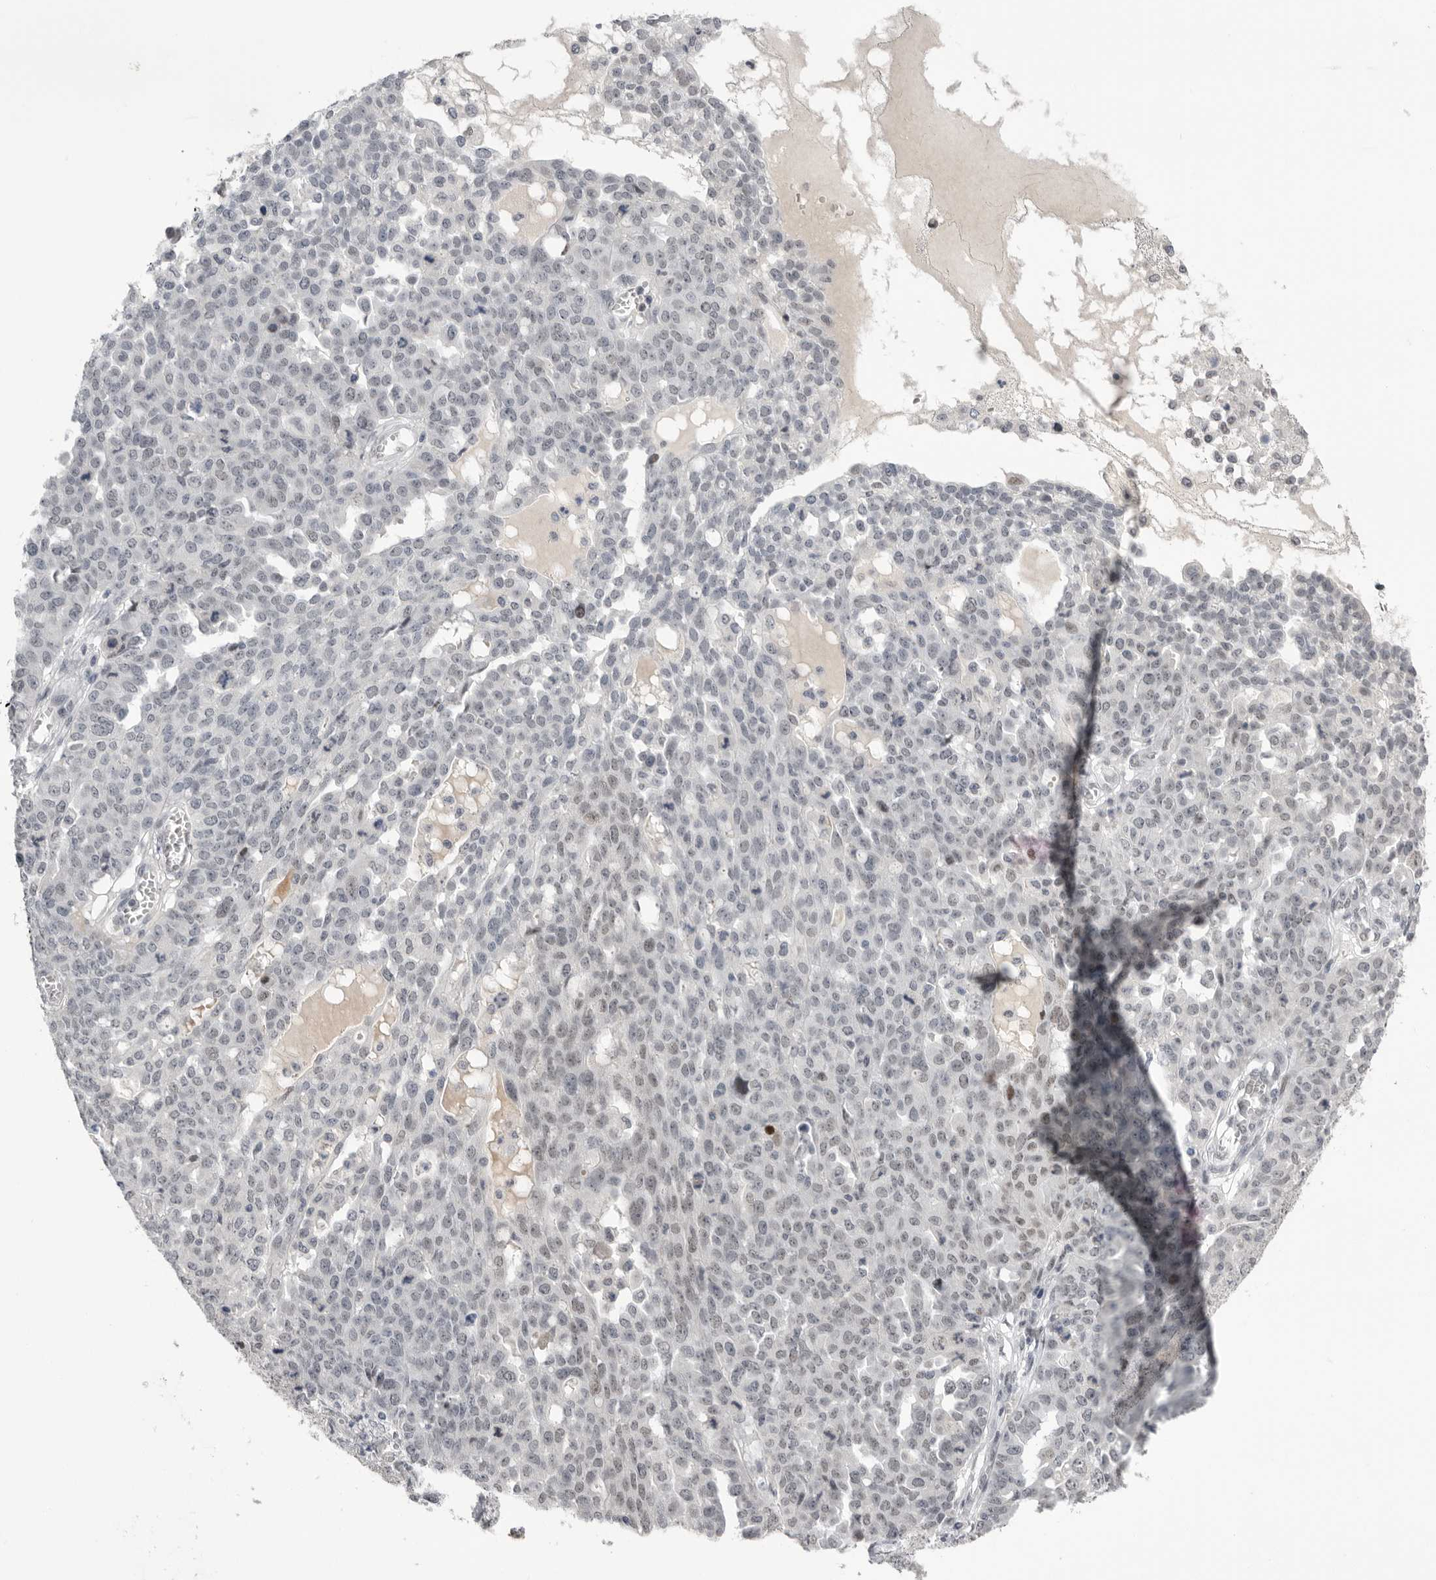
{"staining": {"intensity": "weak", "quantity": "<25%", "location": "nuclear"}, "tissue": "ovarian cancer", "cell_type": "Tumor cells", "image_type": "cancer", "snomed": [{"axis": "morphology", "description": "Cystadenocarcinoma, serous, NOS"}, {"axis": "topography", "description": "Soft tissue"}, {"axis": "topography", "description": "Ovary"}], "caption": "Immunohistochemistry histopathology image of neoplastic tissue: human serous cystadenocarcinoma (ovarian) stained with DAB shows no significant protein positivity in tumor cells.", "gene": "POU5F1", "patient": {"sex": "female", "age": 57}}